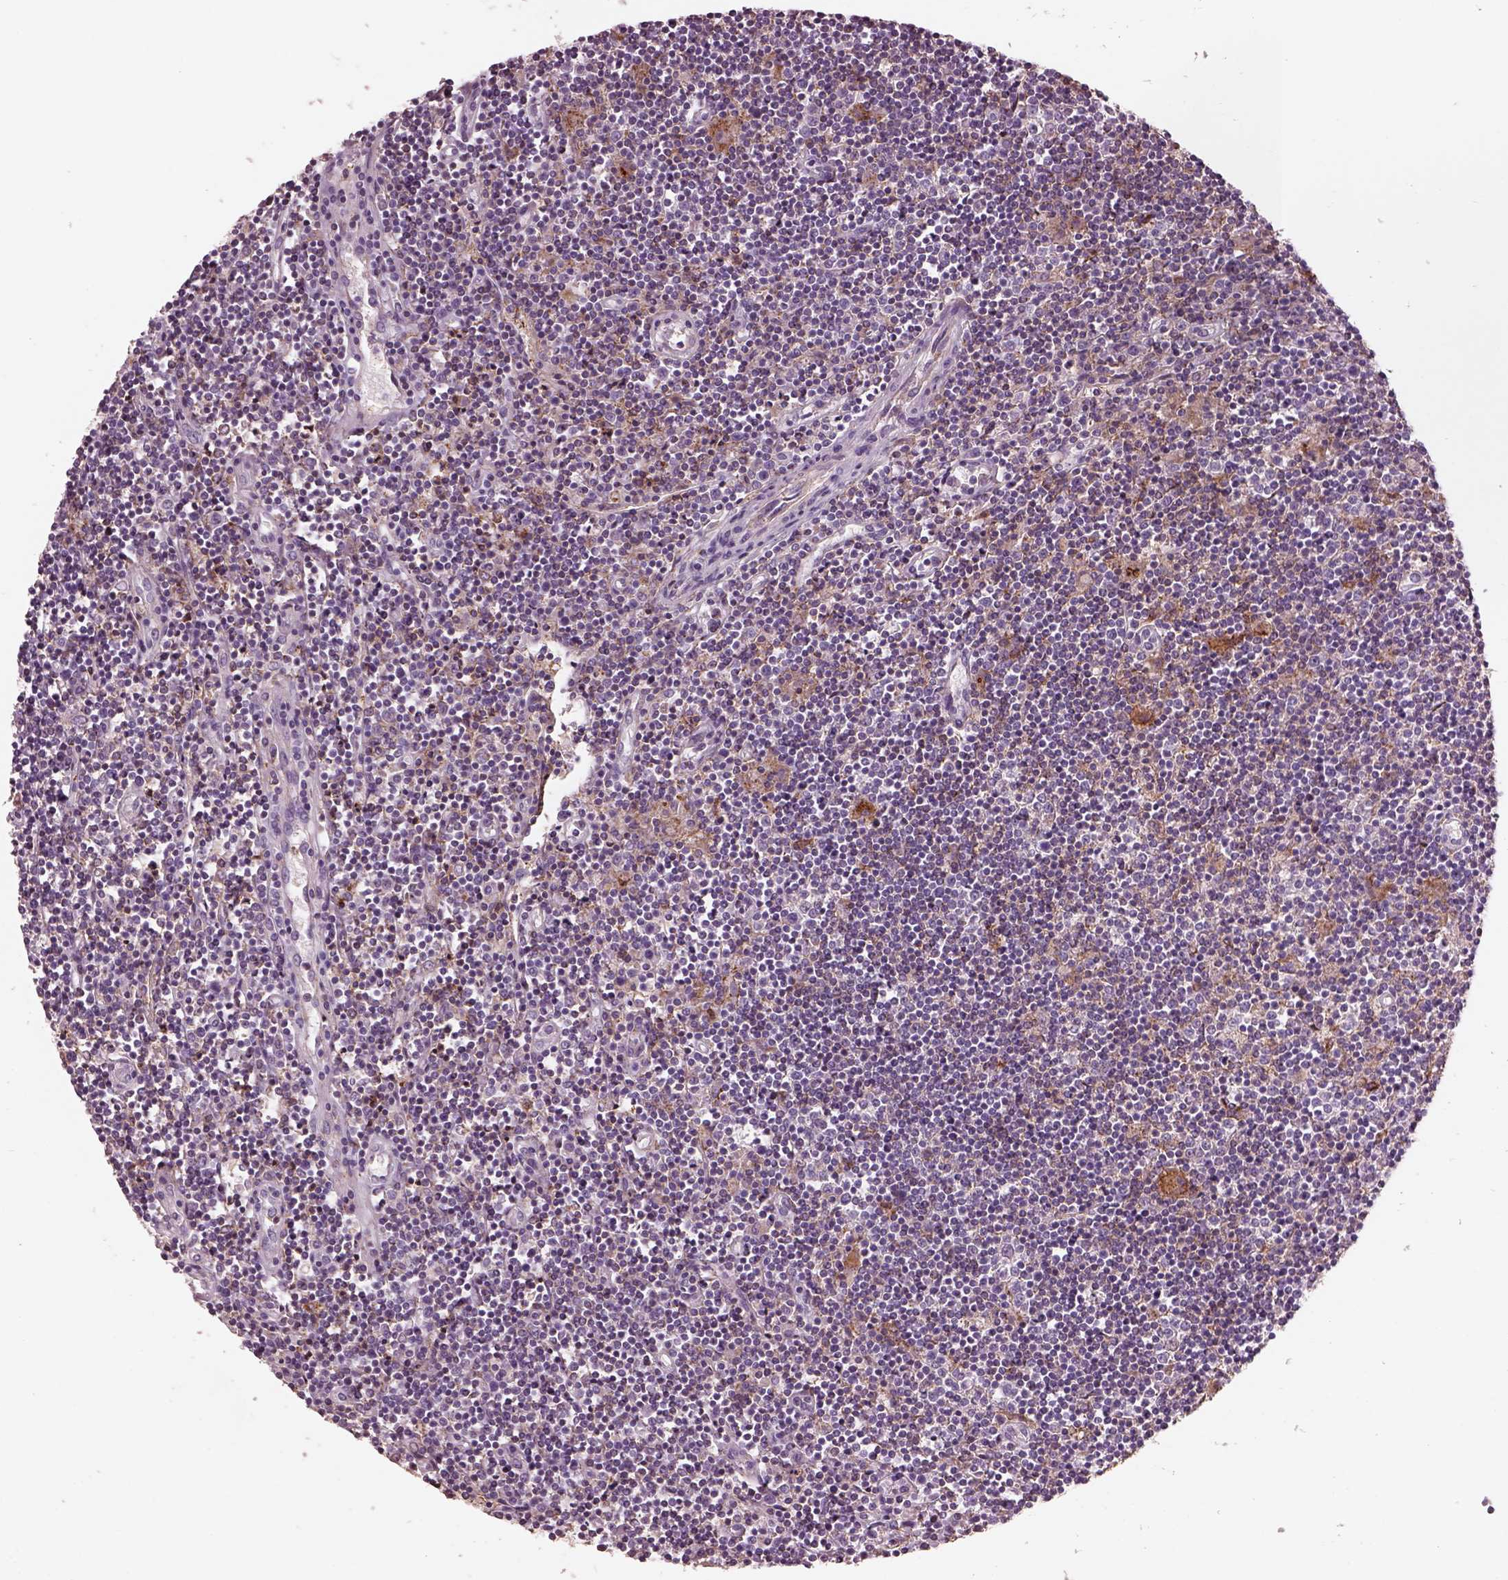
{"staining": {"intensity": "negative", "quantity": "none", "location": "none"}, "tissue": "lymphoma", "cell_type": "Tumor cells", "image_type": "cancer", "snomed": [{"axis": "morphology", "description": "Hodgkin's disease, NOS"}, {"axis": "topography", "description": "Lymph node"}], "caption": "Hodgkin's disease was stained to show a protein in brown. There is no significant expression in tumor cells. (Stains: DAB immunohistochemistry (IHC) with hematoxylin counter stain, Microscopy: brightfield microscopy at high magnification).", "gene": "SRI", "patient": {"sex": "male", "age": 40}}